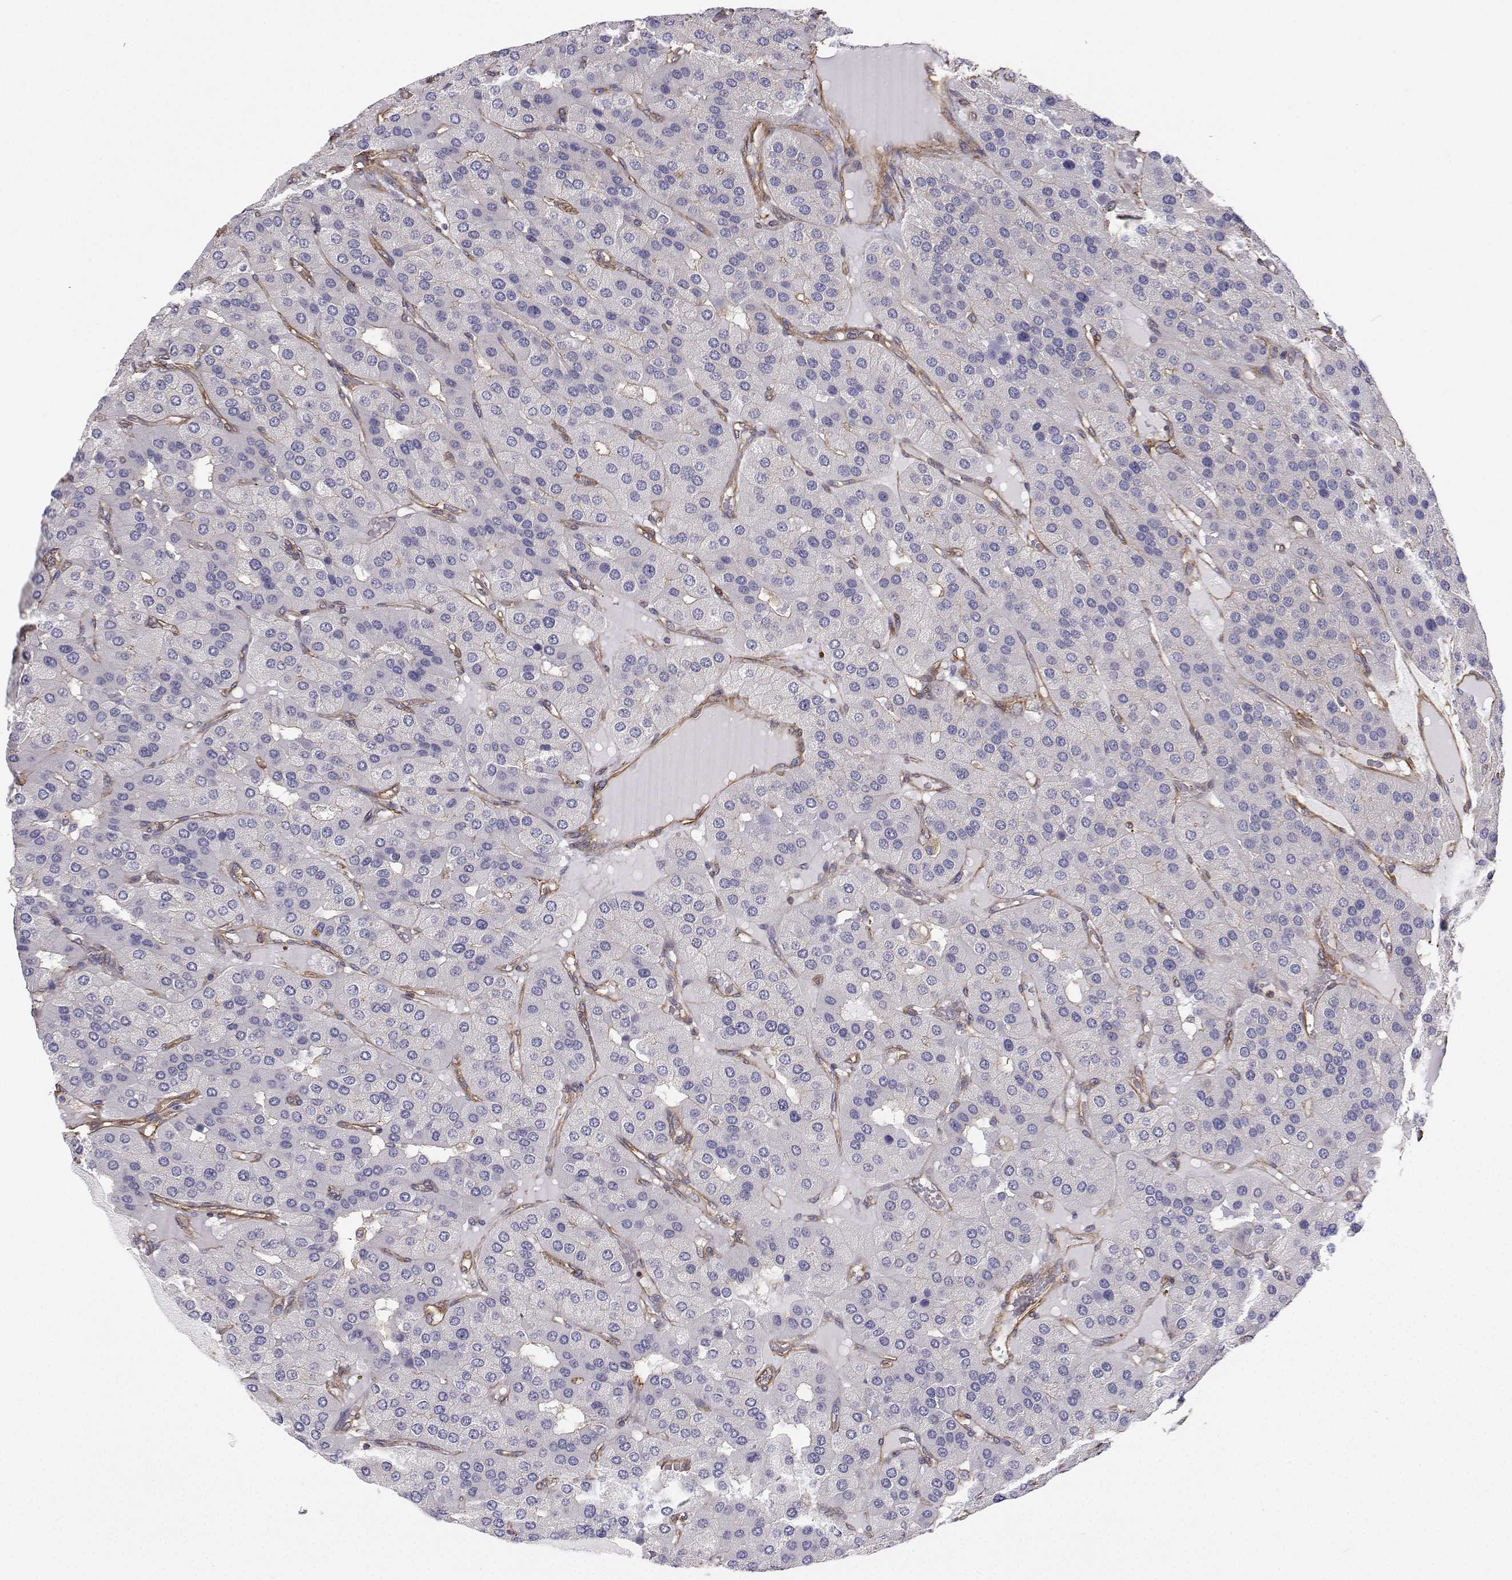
{"staining": {"intensity": "negative", "quantity": "none", "location": "none"}, "tissue": "parathyroid gland", "cell_type": "Glandular cells", "image_type": "normal", "snomed": [{"axis": "morphology", "description": "Normal tissue, NOS"}, {"axis": "morphology", "description": "Adenoma, NOS"}, {"axis": "topography", "description": "Parathyroid gland"}], "caption": "IHC photomicrograph of benign parathyroid gland: human parathyroid gland stained with DAB displays no significant protein expression in glandular cells.", "gene": "MYH9", "patient": {"sex": "female", "age": 86}}